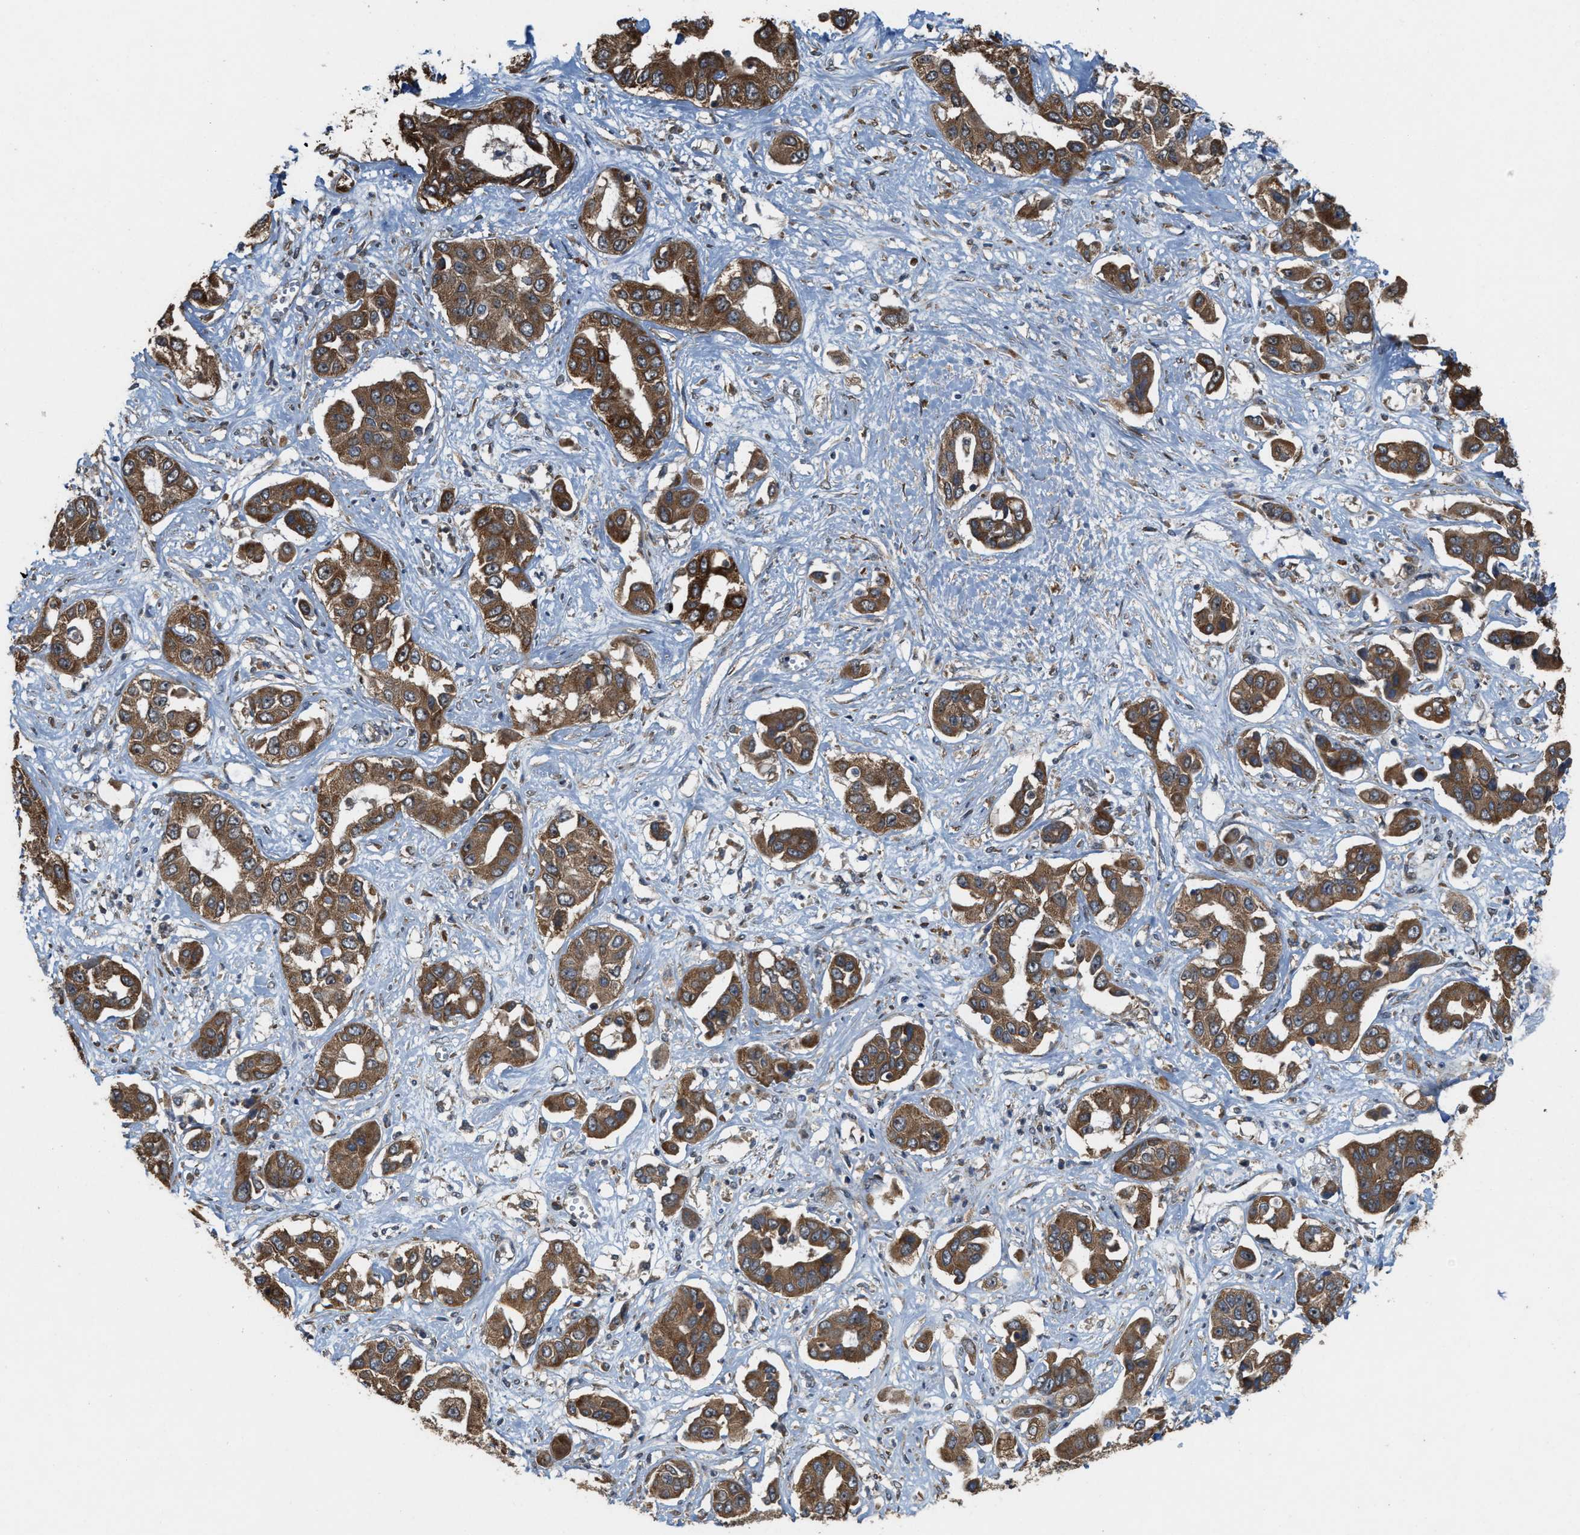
{"staining": {"intensity": "moderate", "quantity": ">75%", "location": "cytoplasmic/membranous"}, "tissue": "liver cancer", "cell_type": "Tumor cells", "image_type": "cancer", "snomed": [{"axis": "morphology", "description": "Cholangiocarcinoma"}, {"axis": "topography", "description": "Liver"}], "caption": "The image displays staining of liver cancer, revealing moderate cytoplasmic/membranous protein staining (brown color) within tumor cells.", "gene": "ARHGEF5", "patient": {"sex": "female", "age": 52}}